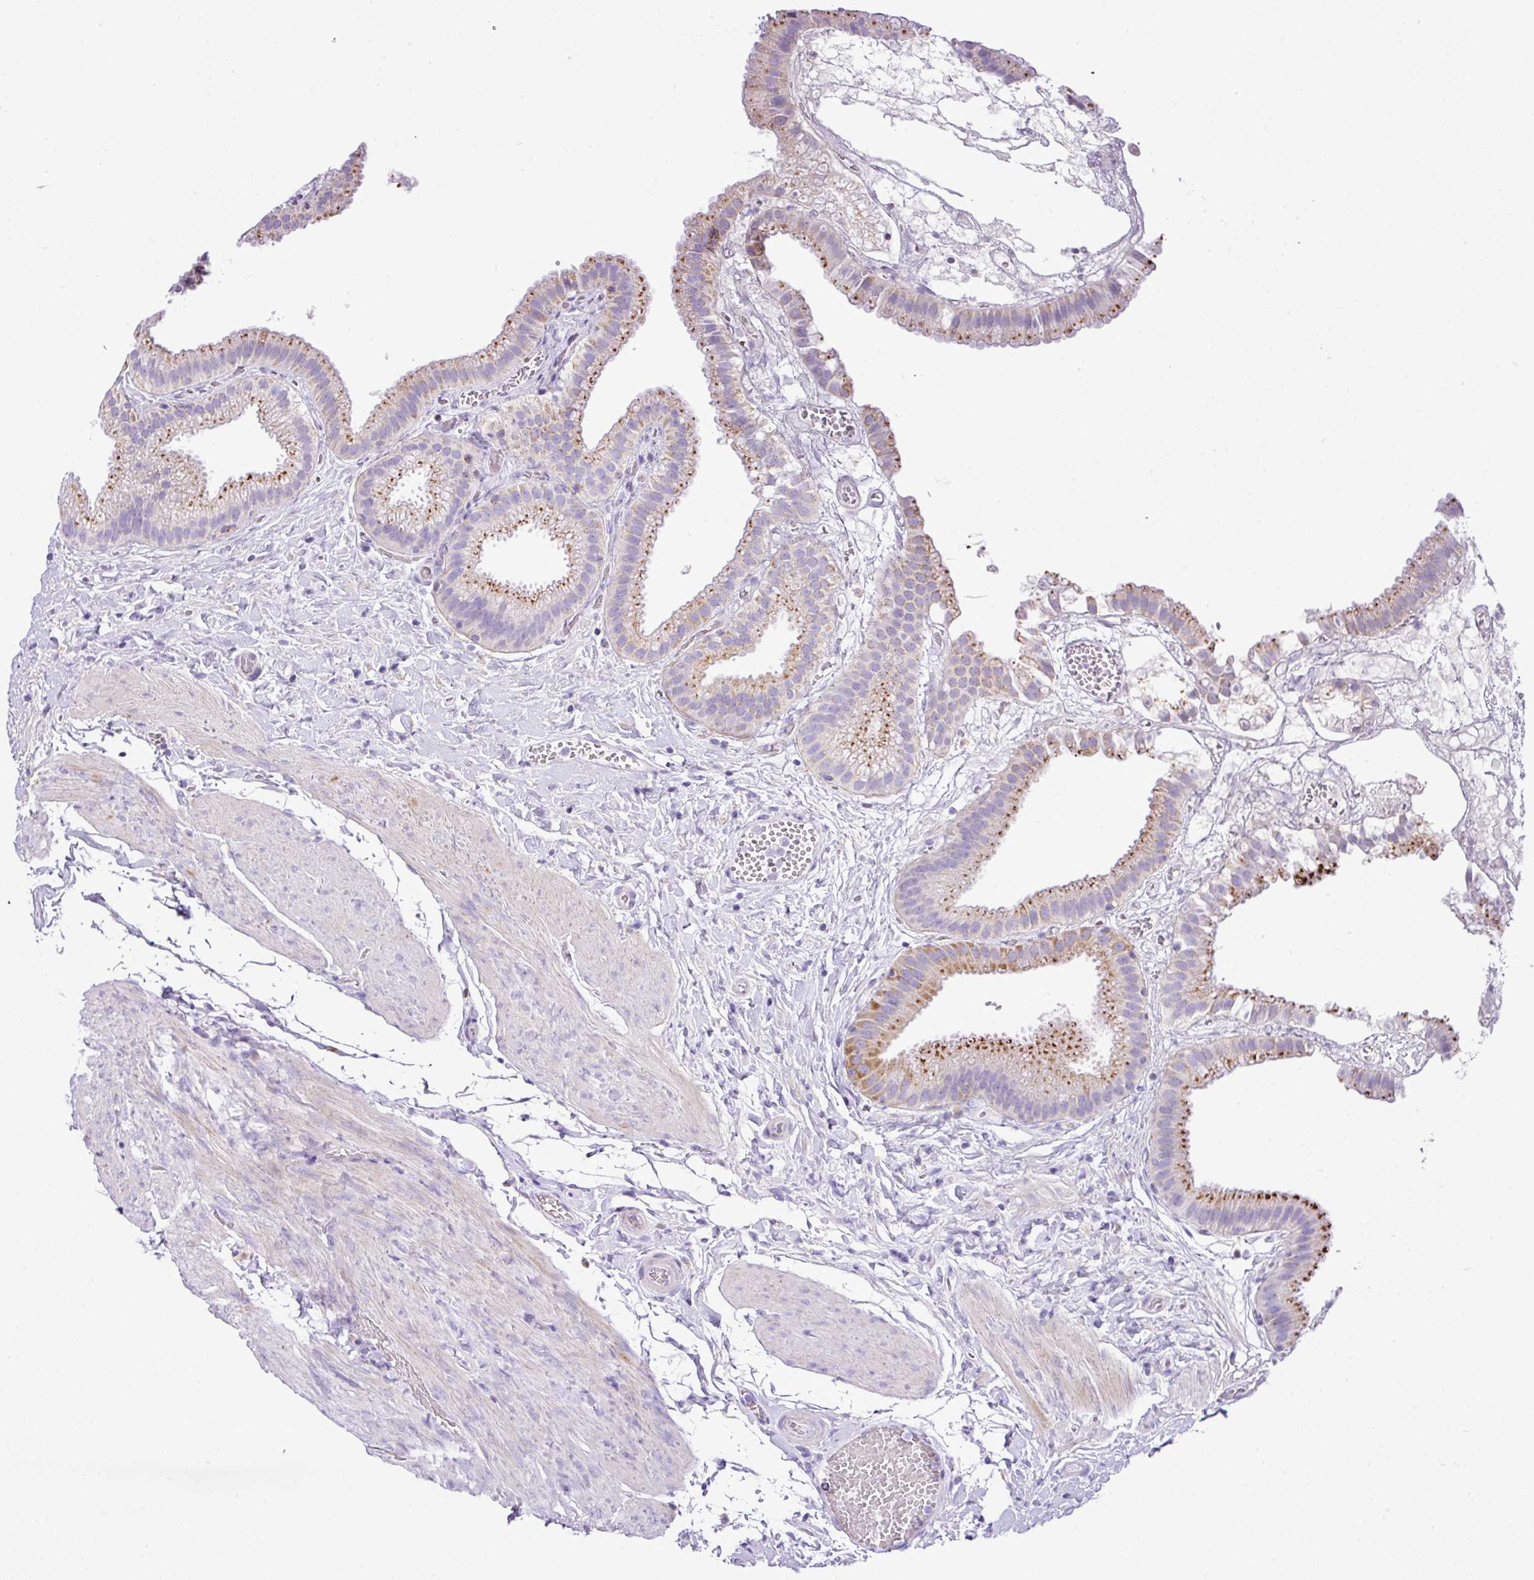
{"staining": {"intensity": "strong", "quantity": "25%-75%", "location": "cytoplasmic/membranous"}, "tissue": "gallbladder", "cell_type": "Glandular cells", "image_type": "normal", "snomed": [{"axis": "morphology", "description": "Normal tissue, NOS"}, {"axis": "topography", "description": "Gallbladder"}], "caption": "This micrograph exhibits benign gallbladder stained with IHC to label a protein in brown. The cytoplasmic/membranous of glandular cells show strong positivity for the protein. Nuclei are counter-stained blue.", "gene": "PGAP4", "patient": {"sex": "female", "age": 63}}